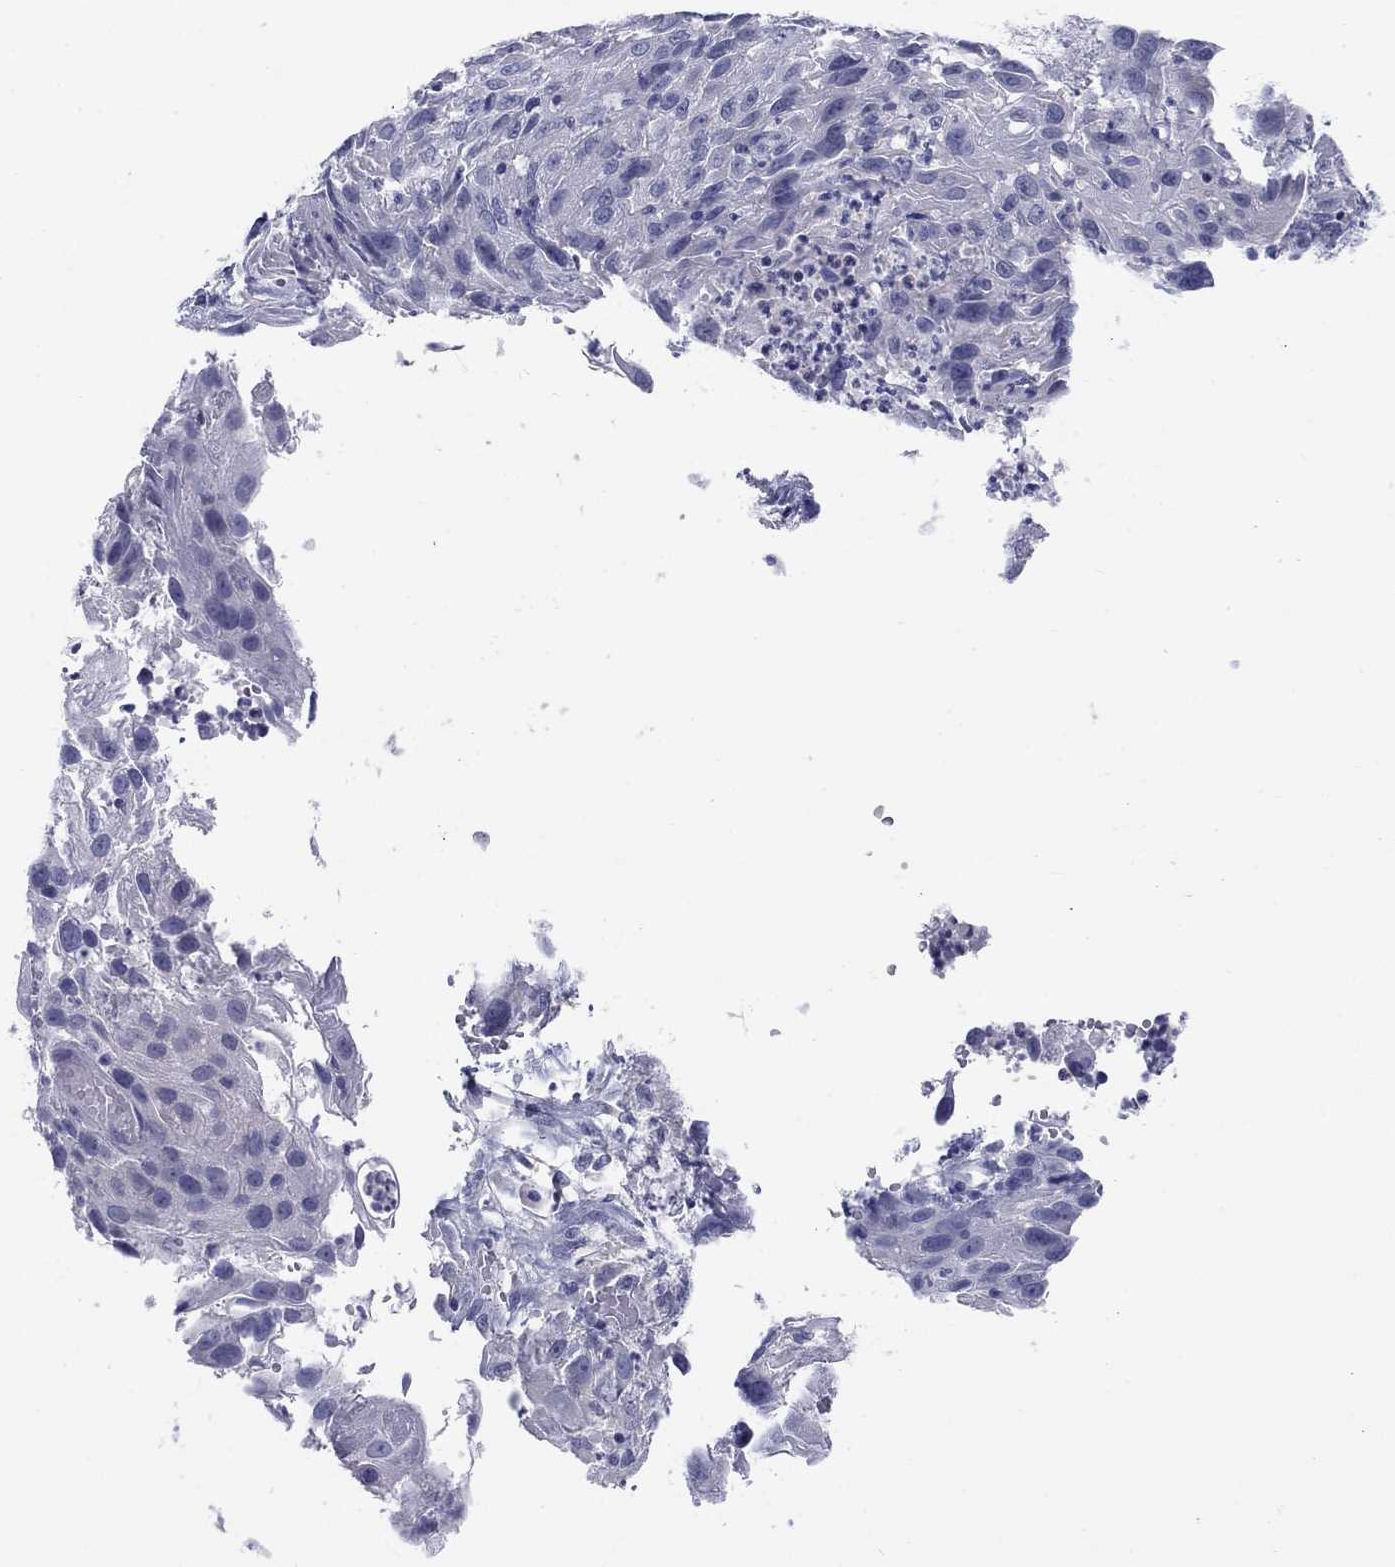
{"staining": {"intensity": "negative", "quantity": "none", "location": "none"}, "tissue": "cervical cancer", "cell_type": "Tumor cells", "image_type": "cancer", "snomed": [{"axis": "morphology", "description": "Squamous cell carcinoma, NOS"}, {"axis": "topography", "description": "Cervix"}], "caption": "This is an immunohistochemistry (IHC) image of human cervical cancer. There is no expression in tumor cells.", "gene": "CACNA1A", "patient": {"sex": "female", "age": 32}}